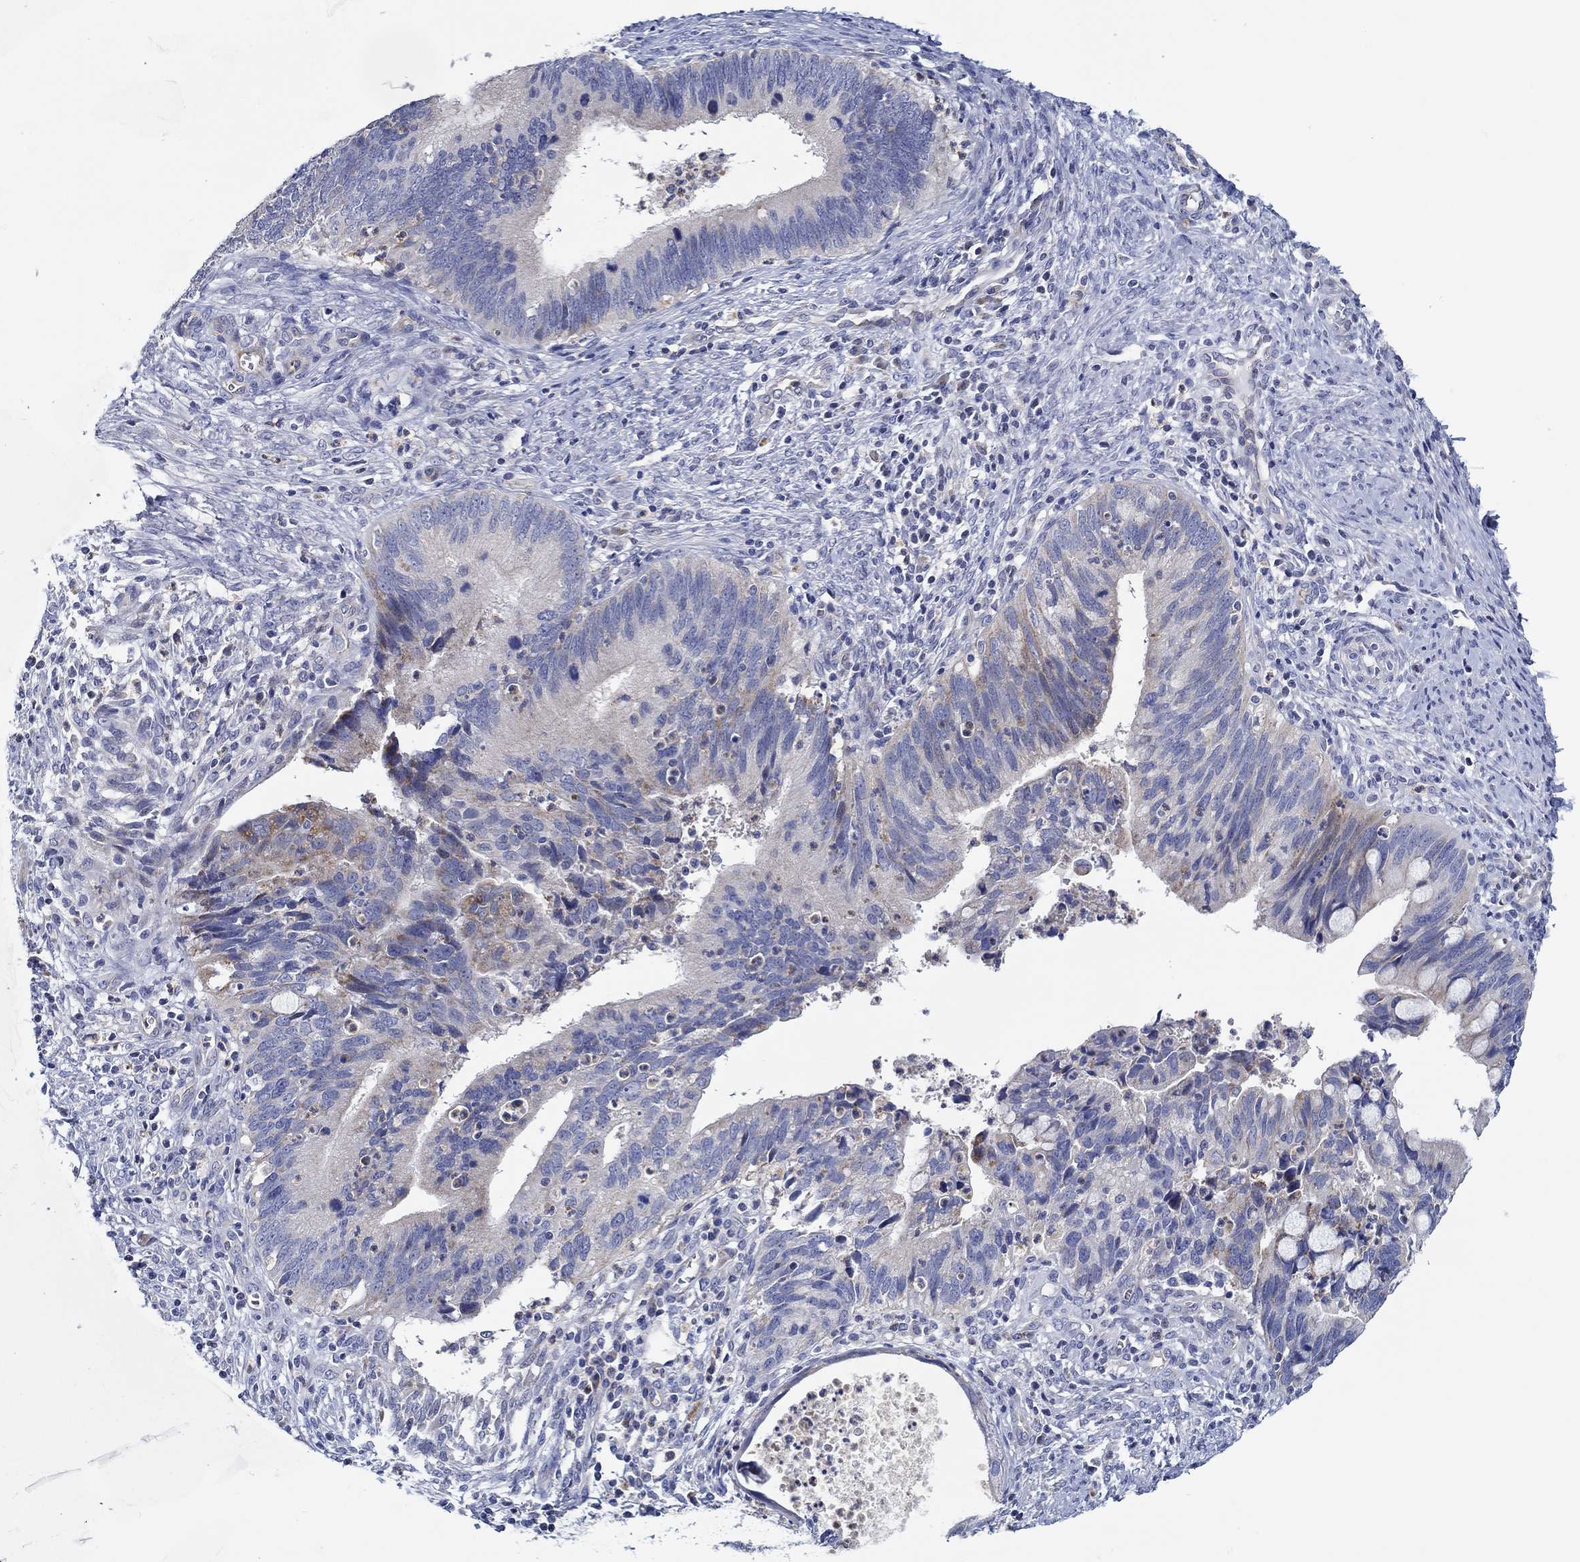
{"staining": {"intensity": "moderate", "quantity": "<25%", "location": "cytoplasmic/membranous"}, "tissue": "cervical cancer", "cell_type": "Tumor cells", "image_type": "cancer", "snomed": [{"axis": "morphology", "description": "Adenocarcinoma, NOS"}, {"axis": "topography", "description": "Cervix"}], "caption": "DAB (3,3'-diaminobenzidine) immunohistochemical staining of adenocarcinoma (cervical) displays moderate cytoplasmic/membranous protein expression in about <25% of tumor cells.", "gene": "CFAP61", "patient": {"sex": "female", "age": 42}}